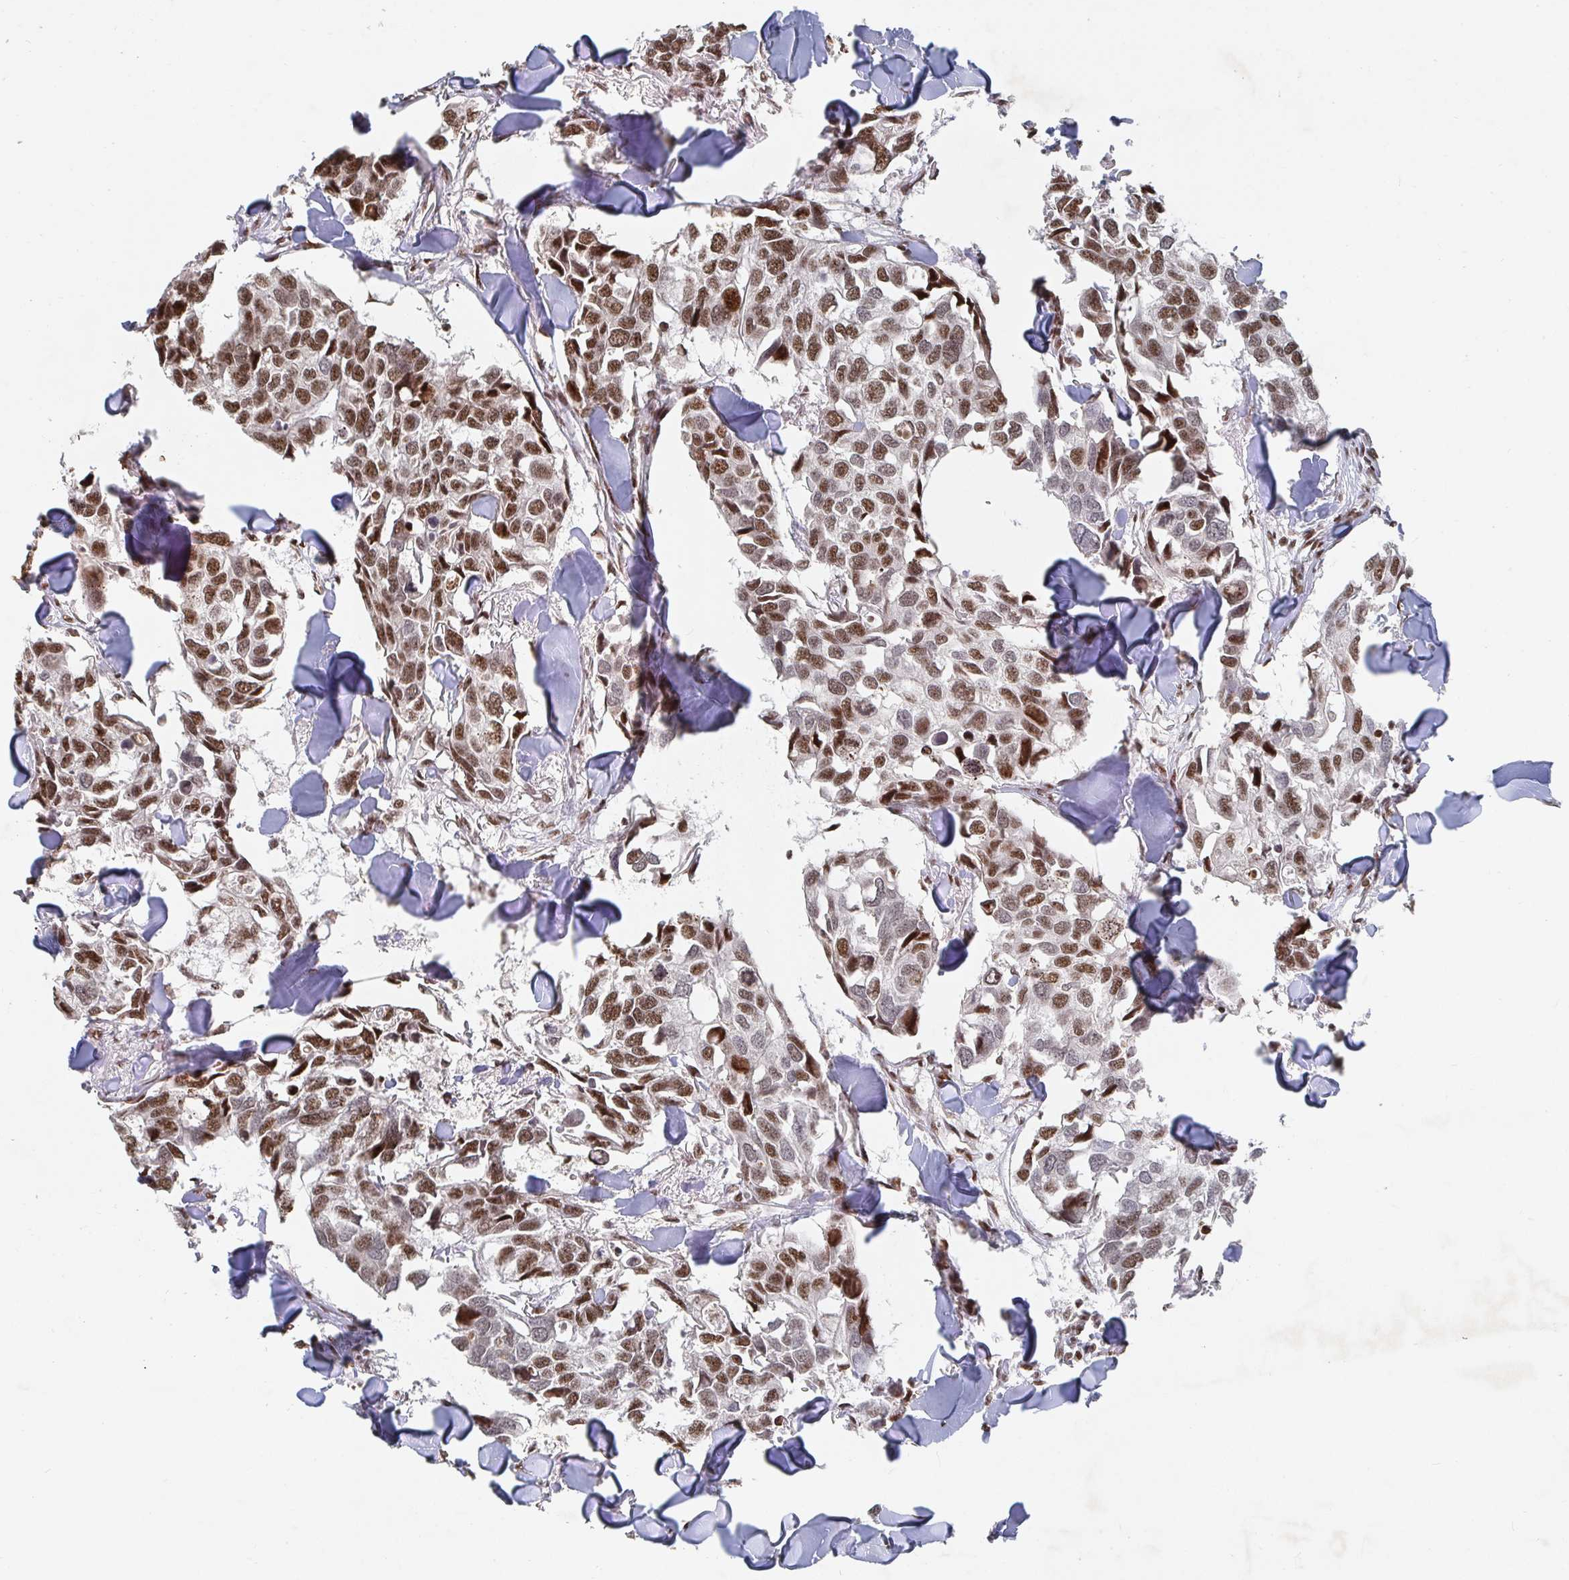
{"staining": {"intensity": "moderate", "quantity": ">75%", "location": "nuclear"}, "tissue": "breast cancer", "cell_type": "Tumor cells", "image_type": "cancer", "snomed": [{"axis": "morphology", "description": "Duct carcinoma"}, {"axis": "topography", "description": "Breast"}], "caption": "A histopathology image of human breast cancer stained for a protein exhibits moderate nuclear brown staining in tumor cells.", "gene": "ZDHHC12", "patient": {"sex": "female", "age": 83}}